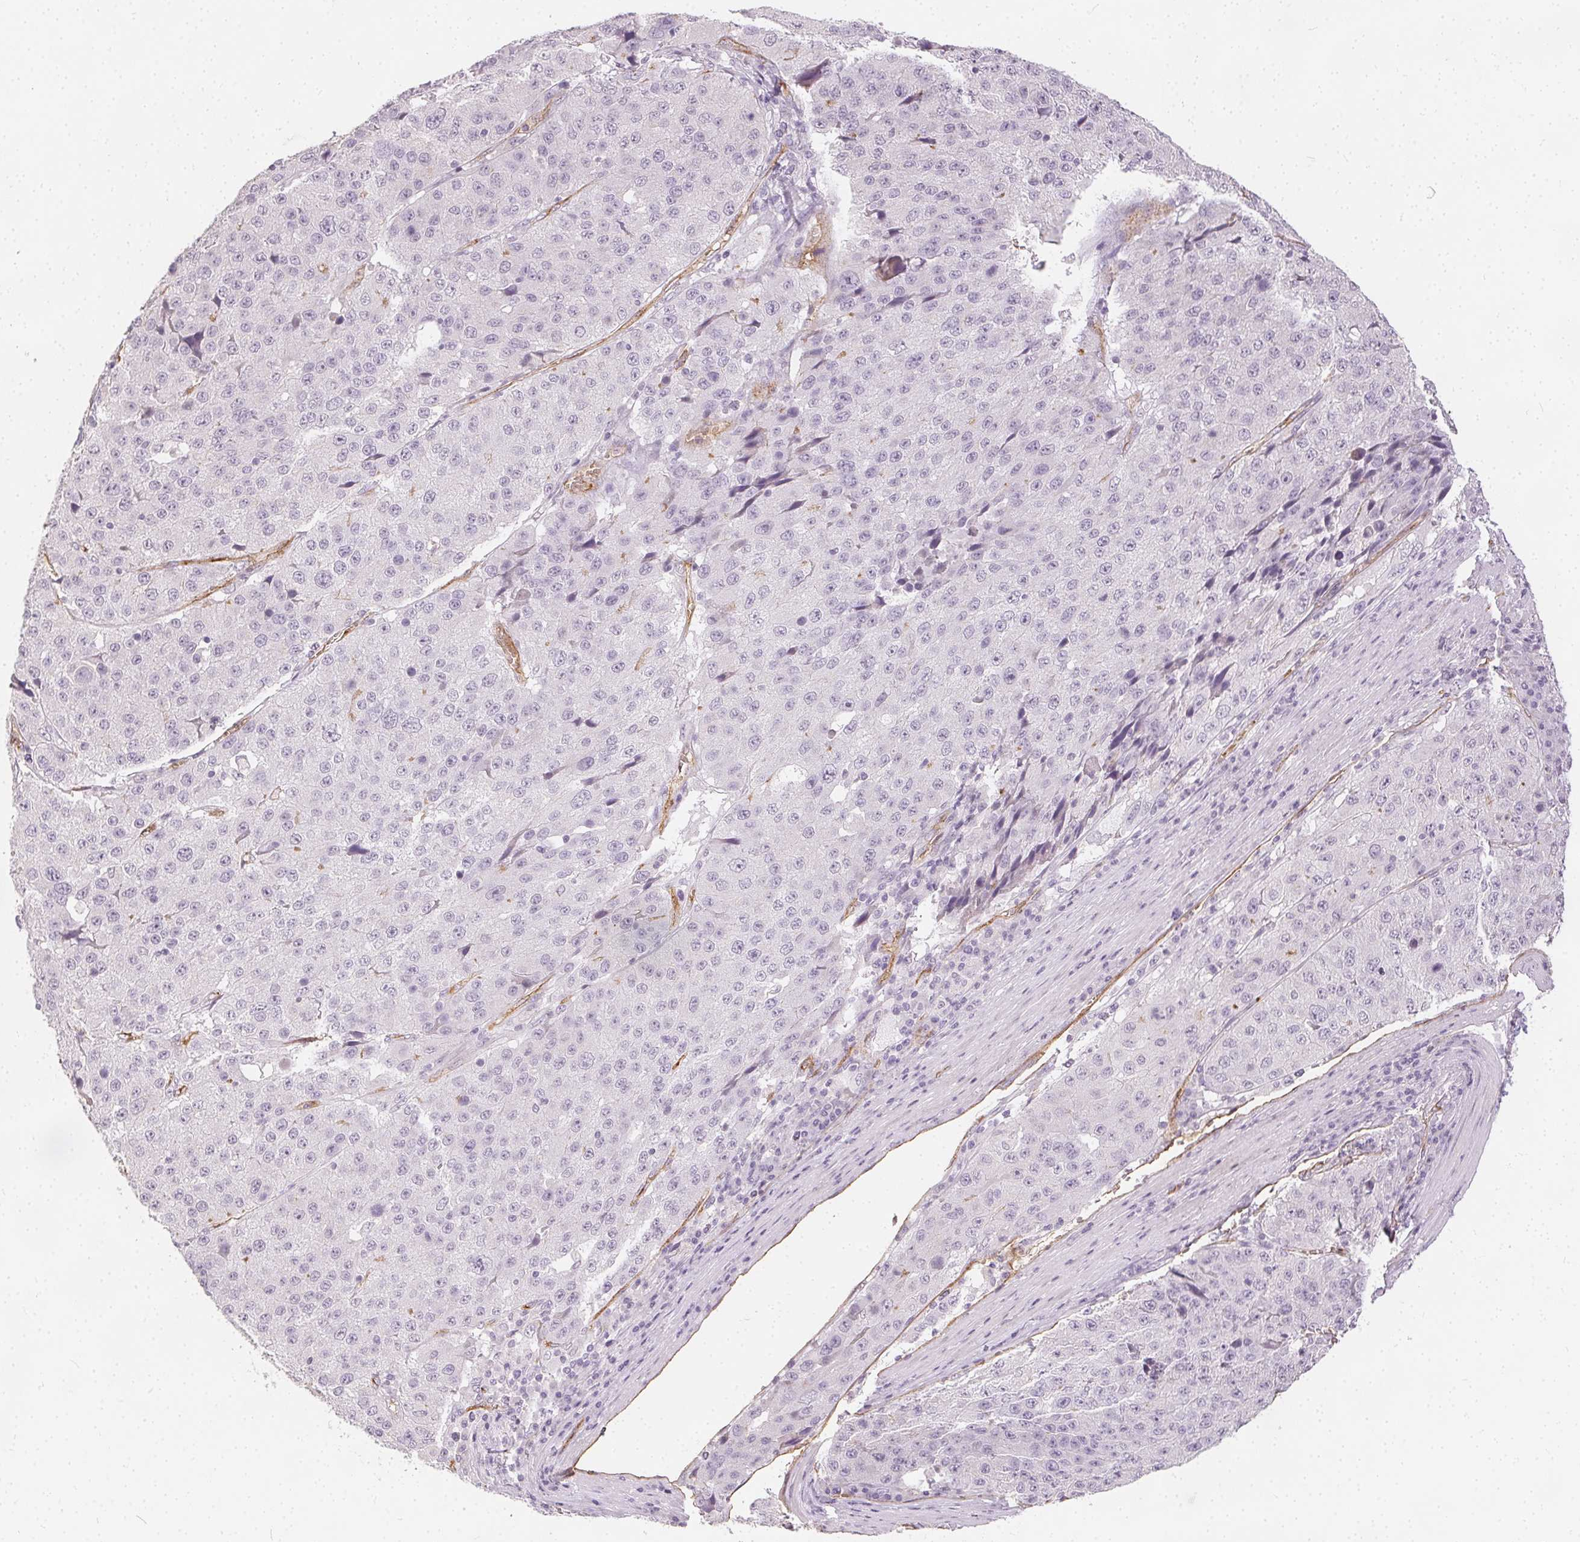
{"staining": {"intensity": "negative", "quantity": "none", "location": "none"}, "tissue": "stomach cancer", "cell_type": "Tumor cells", "image_type": "cancer", "snomed": [{"axis": "morphology", "description": "Adenocarcinoma, NOS"}, {"axis": "topography", "description": "Stomach"}], "caption": "Immunohistochemistry (IHC) photomicrograph of stomach cancer (adenocarcinoma) stained for a protein (brown), which reveals no positivity in tumor cells.", "gene": "PODXL", "patient": {"sex": "male", "age": 71}}